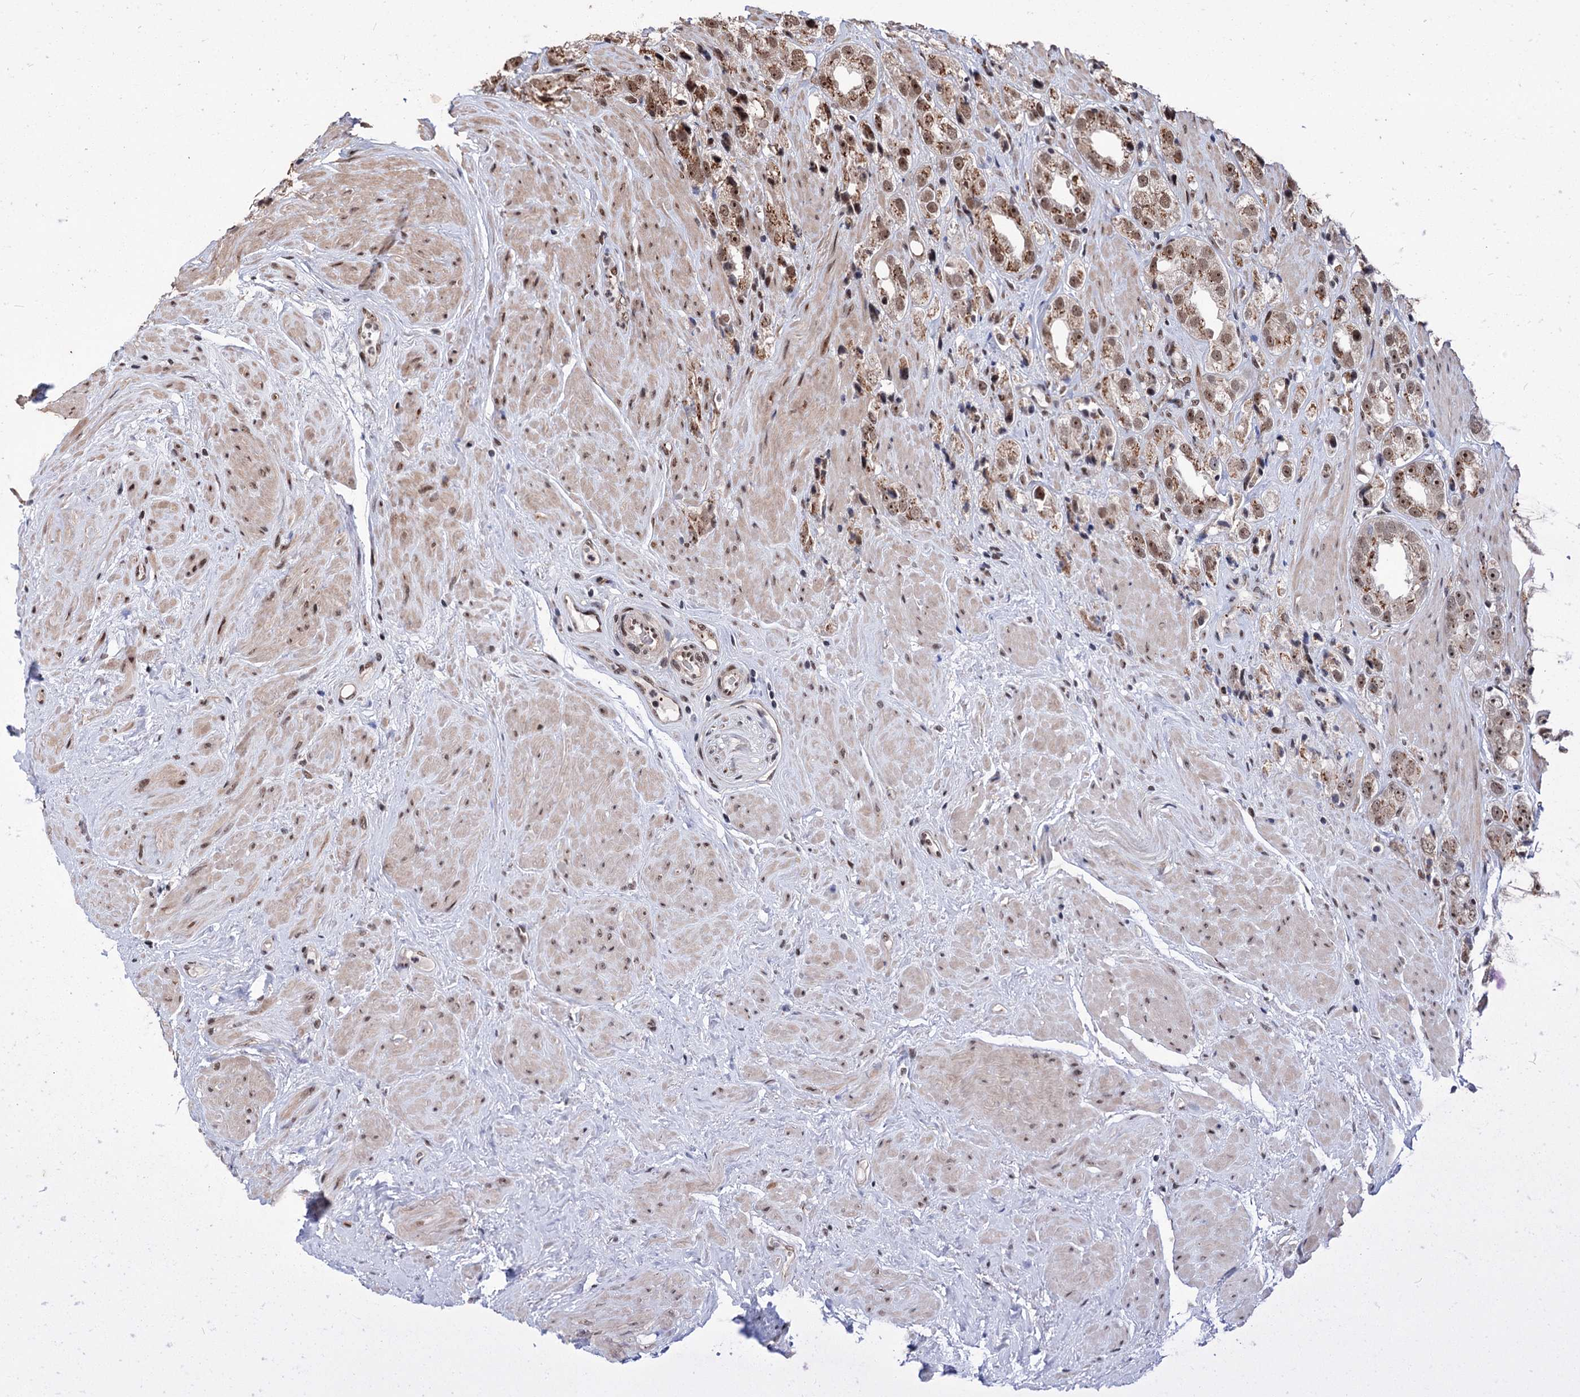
{"staining": {"intensity": "moderate", "quantity": ">75%", "location": "cytoplasmic/membranous,nuclear"}, "tissue": "prostate cancer", "cell_type": "Tumor cells", "image_type": "cancer", "snomed": [{"axis": "morphology", "description": "Adenocarcinoma, NOS"}, {"axis": "topography", "description": "Prostate"}], "caption": "Prostate cancer stained with immunohistochemistry exhibits moderate cytoplasmic/membranous and nuclear staining in approximately >75% of tumor cells.", "gene": "MAML1", "patient": {"sex": "male", "age": 79}}